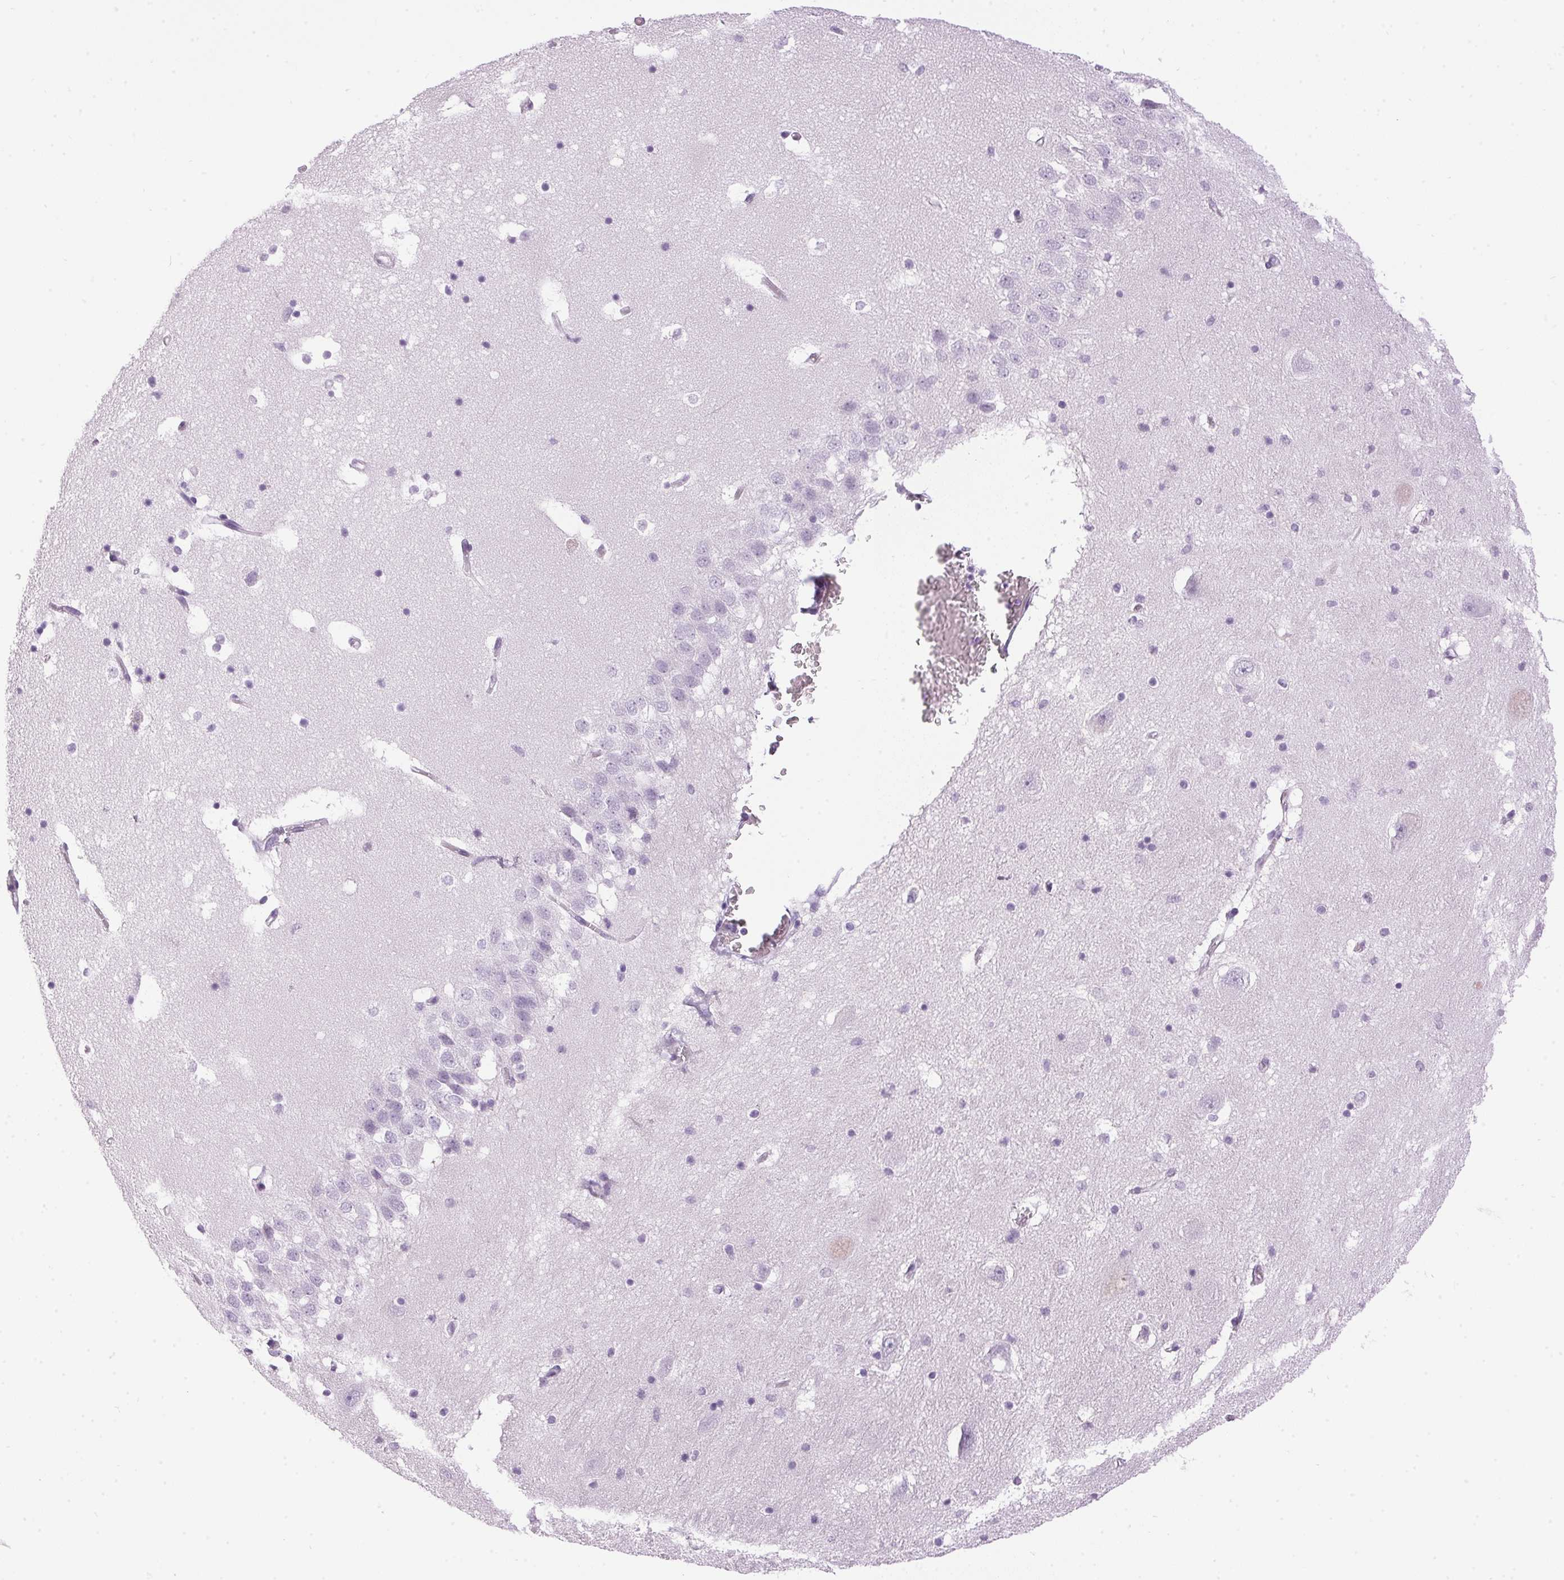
{"staining": {"intensity": "negative", "quantity": "none", "location": "none"}, "tissue": "hippocampus", "cell_type": "Glial cells", "image_type": "normal", "snomed": [{"axis": "morphology", "description": "Normal tissue, NOS"}, {"axis": "topography", "description": "Hippocampus"}], "caption": "Protein analysis of benign hippocampus shows no significant expression in glial cells. (DAB immunohistochemistry (IHC), high magnification).", "gene": "SP7", "patient": {"sex": "male", "age": 58}}